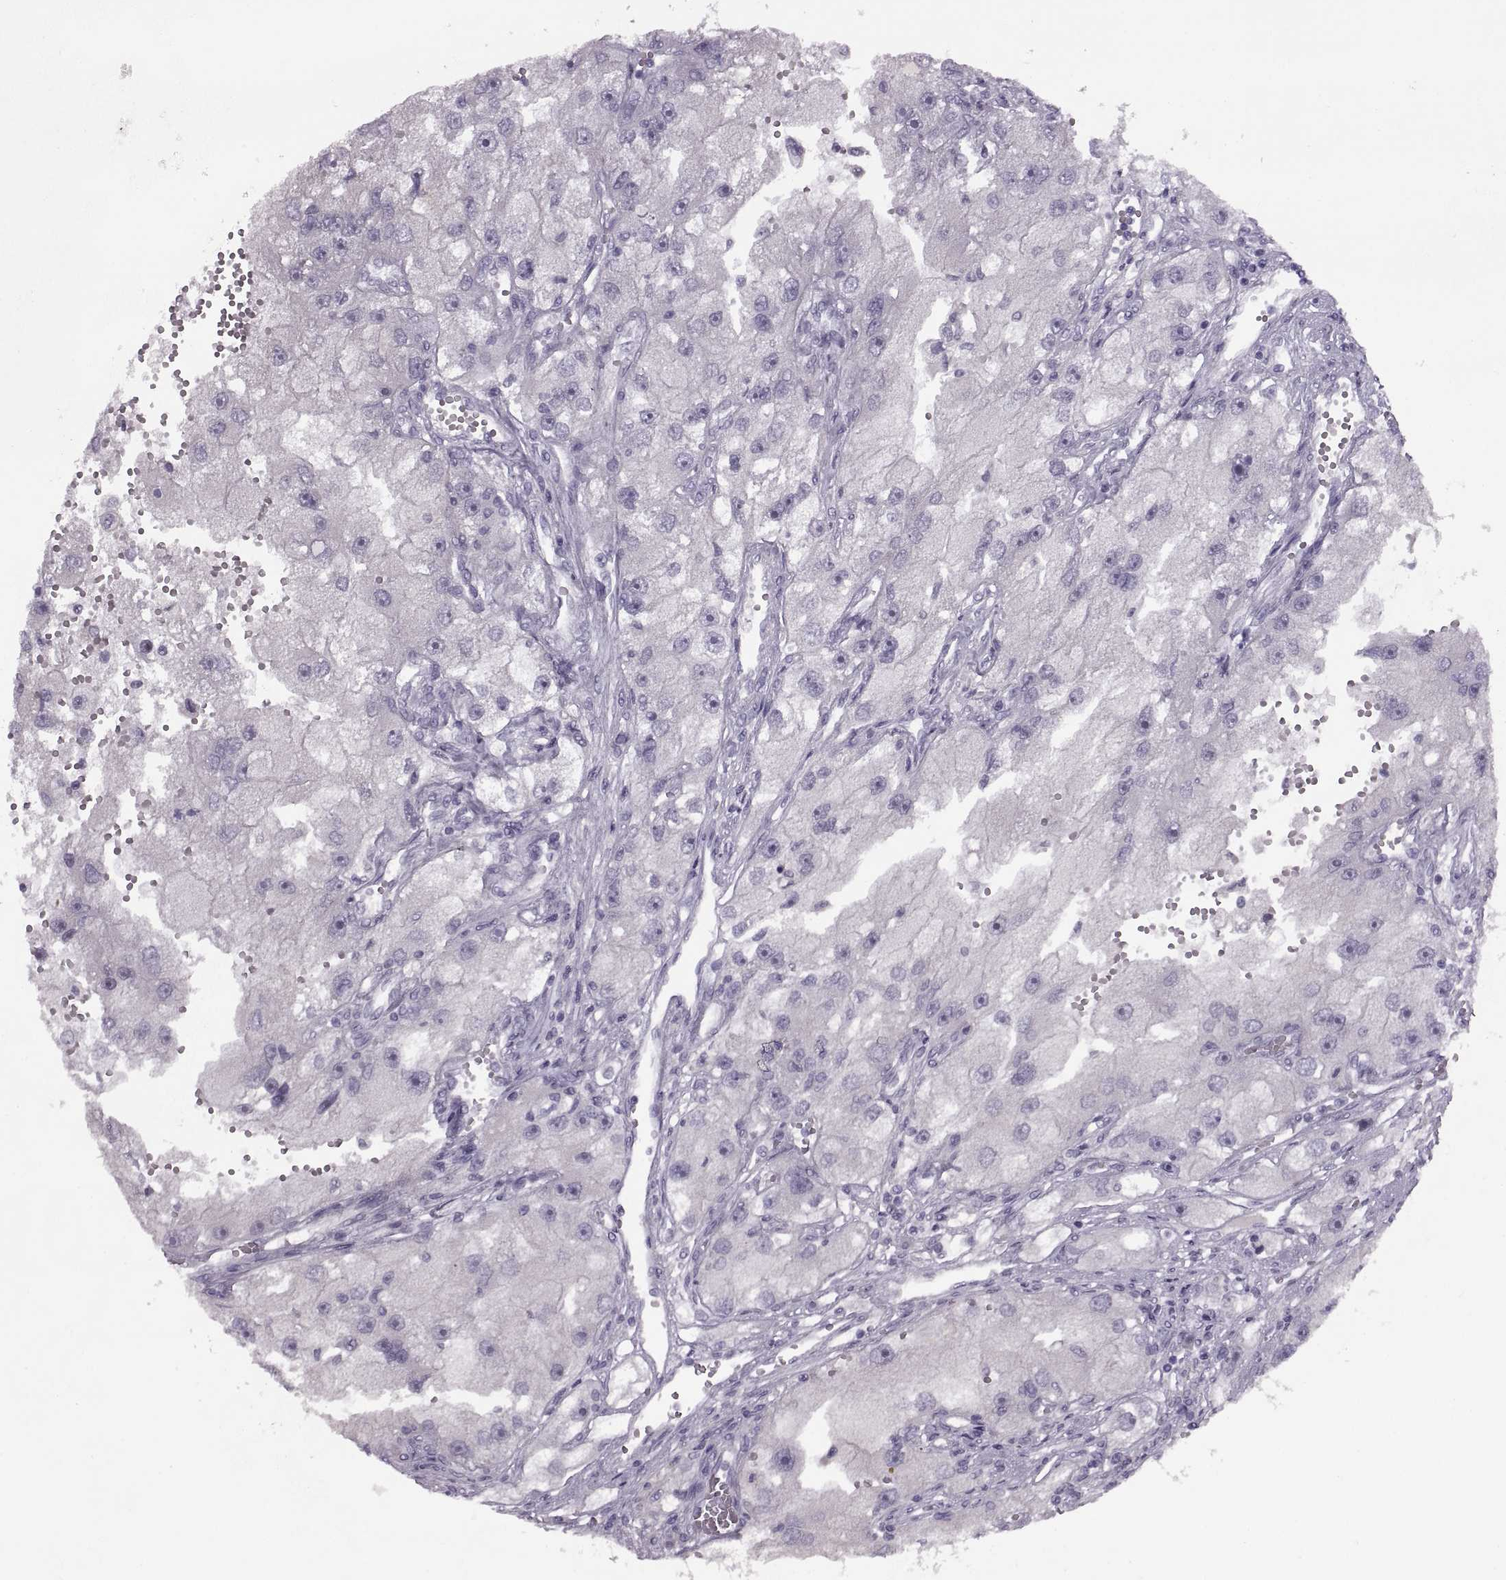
{"staining": {"intensity": "negative", "quantity": "none", "location": "none"}, "tissue": "renal cancer", "cell_type": "Tumor cells", "image_type": "cancer", "snomed": [{"axis": "morphology", "description": "Adenocarcinoma, NOS"}, {"axis": "topography", "description": "Kidney"}], "caption": "Human renal cancer stained for a protein using immunohistochemistry exhibits no positivity in tumor cells.", "gene": "RSPH6A", "patient": {"sex": "male", "age": 63}}